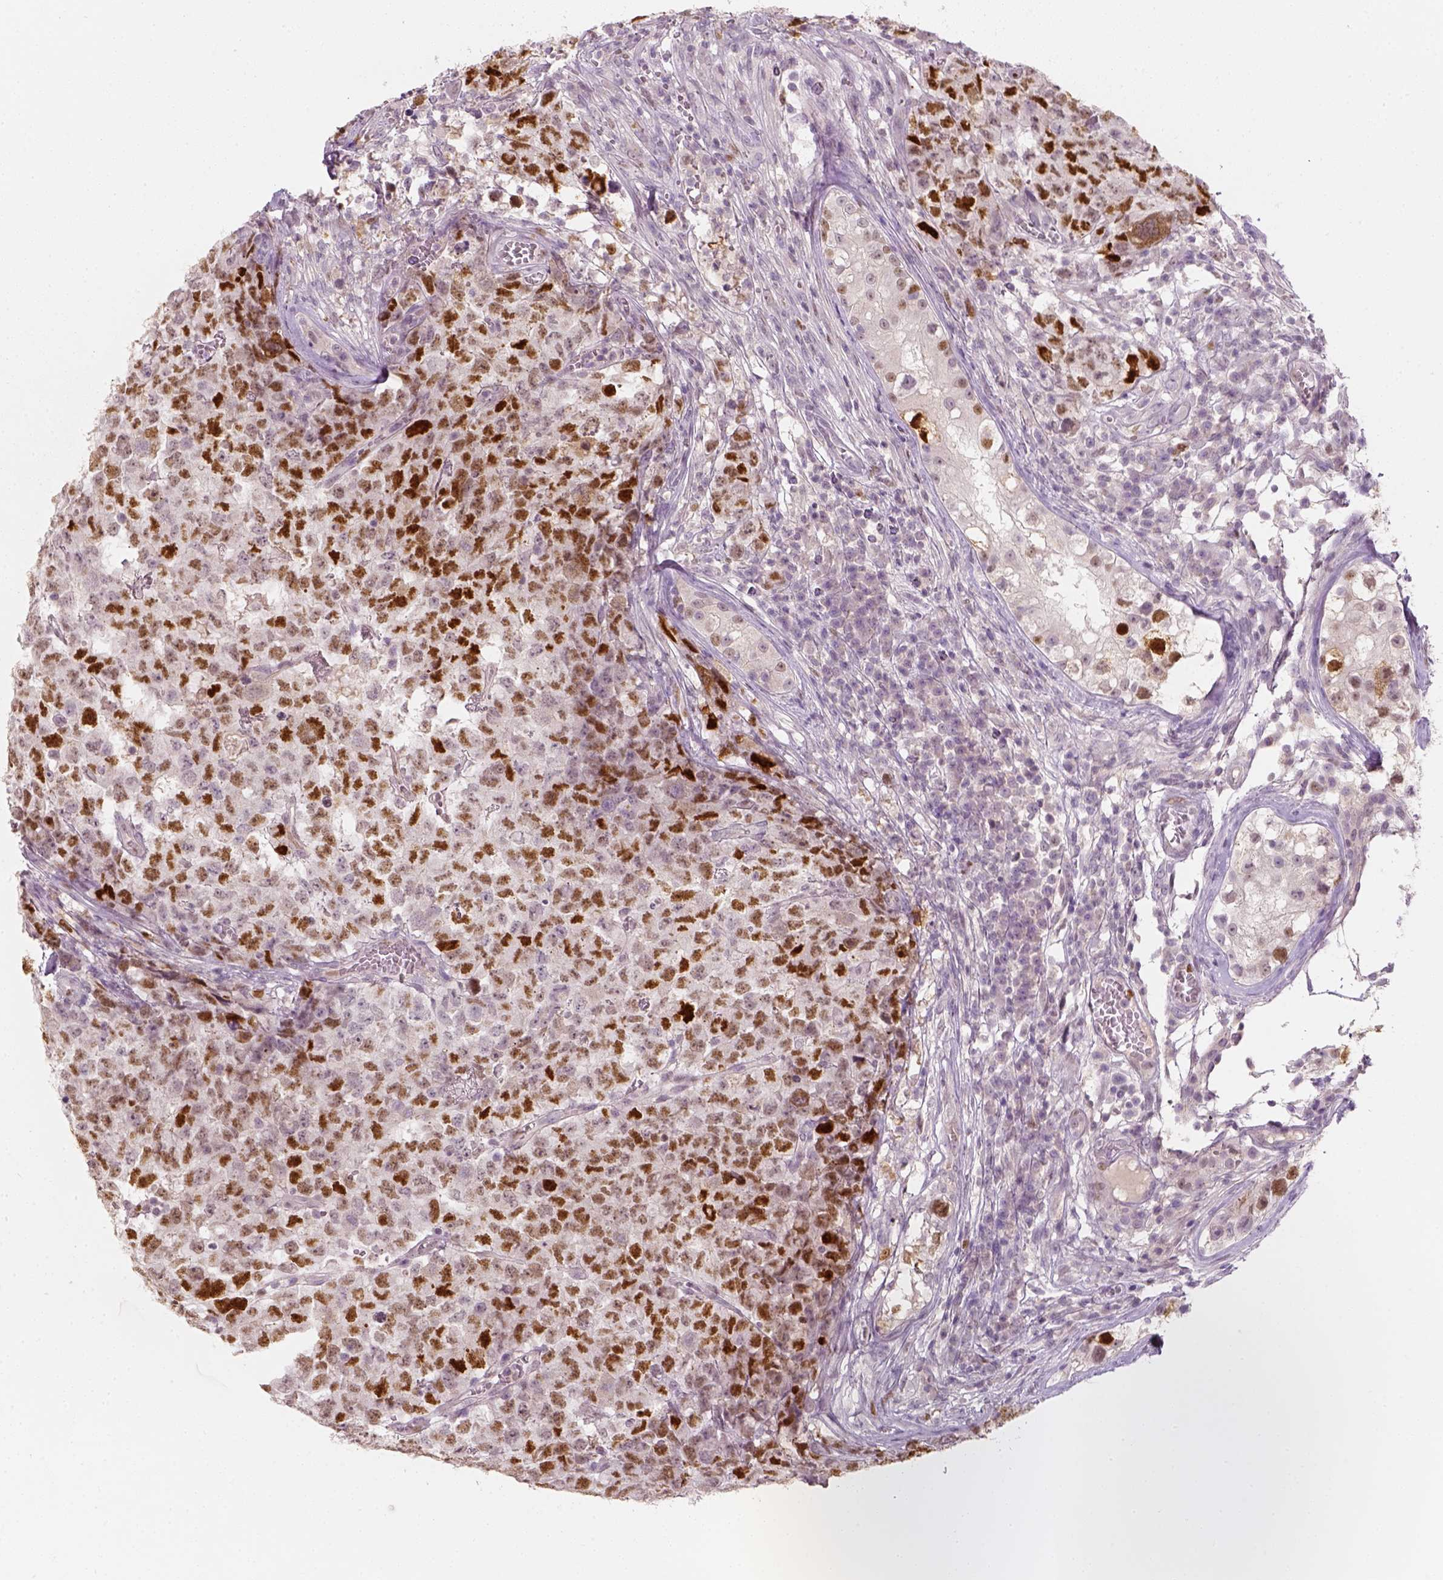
{"staining": {"intensity": "strong", "quantity": ">75%", "location": "nuclear"}, "tissue": "testis cancer", "cell_type": "Tumor cells", "image_type": "cancer", "snomed": [{"axis": "morphology", "description": "Carcinoma, Embryonal, NOS"}, {"axis": "topography", "description": "Testis"}], "caption": "High-power microscopy captured an immunohistochemistry photomicrograph of embryonal carcinoma (testis), revealing strong nuclear staining in about >75% of tumor cells.", "gene": "TP53", "patient": {"sex": "male", "age": 23}}